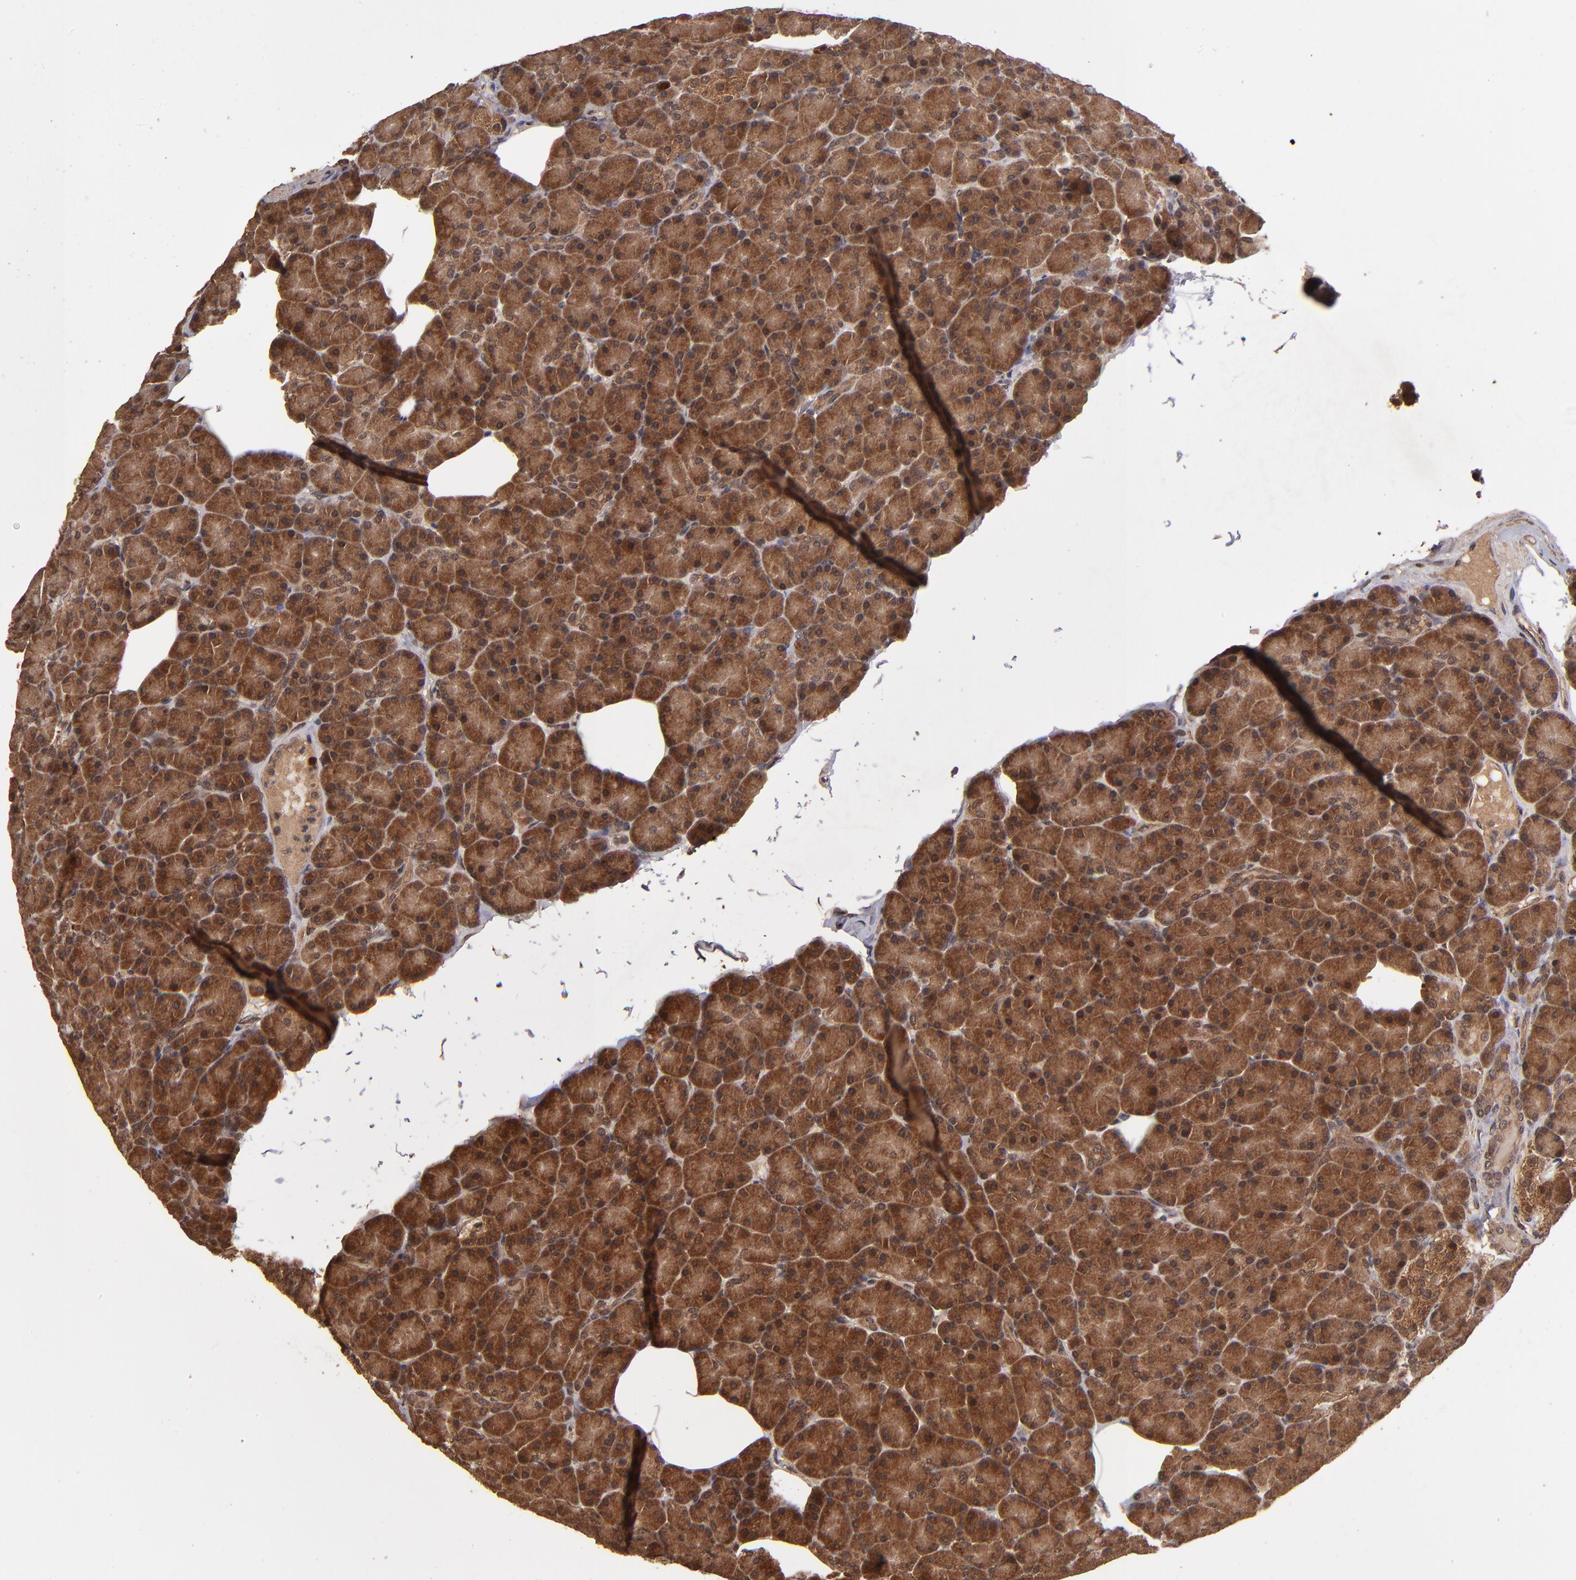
{"staining": {"intensity": "strong", "quantity": ">75%", "location": "cytoplasmic/membranous"}, "tissue": "pancreas", "cell_type": "Exocrine glandular cells", "image_type": "normal", "snomed": [{"axis": "morphology", "description": "Normal tissue, NOS"}, {"axis": "topography", "description": "Pancreas"}], "caption": "Immunohistochemistry (IHC) (DAB) staining of normal human pancreas demonstrates strong cytoplasmic/membranous protein staining in about >75% of exocrine glandular cells. The protein of interest is shown in brown color, while the nuclei are stained blue.", "gene": "NFE2L2", "patient": {"sex": "female", "age": 43}}